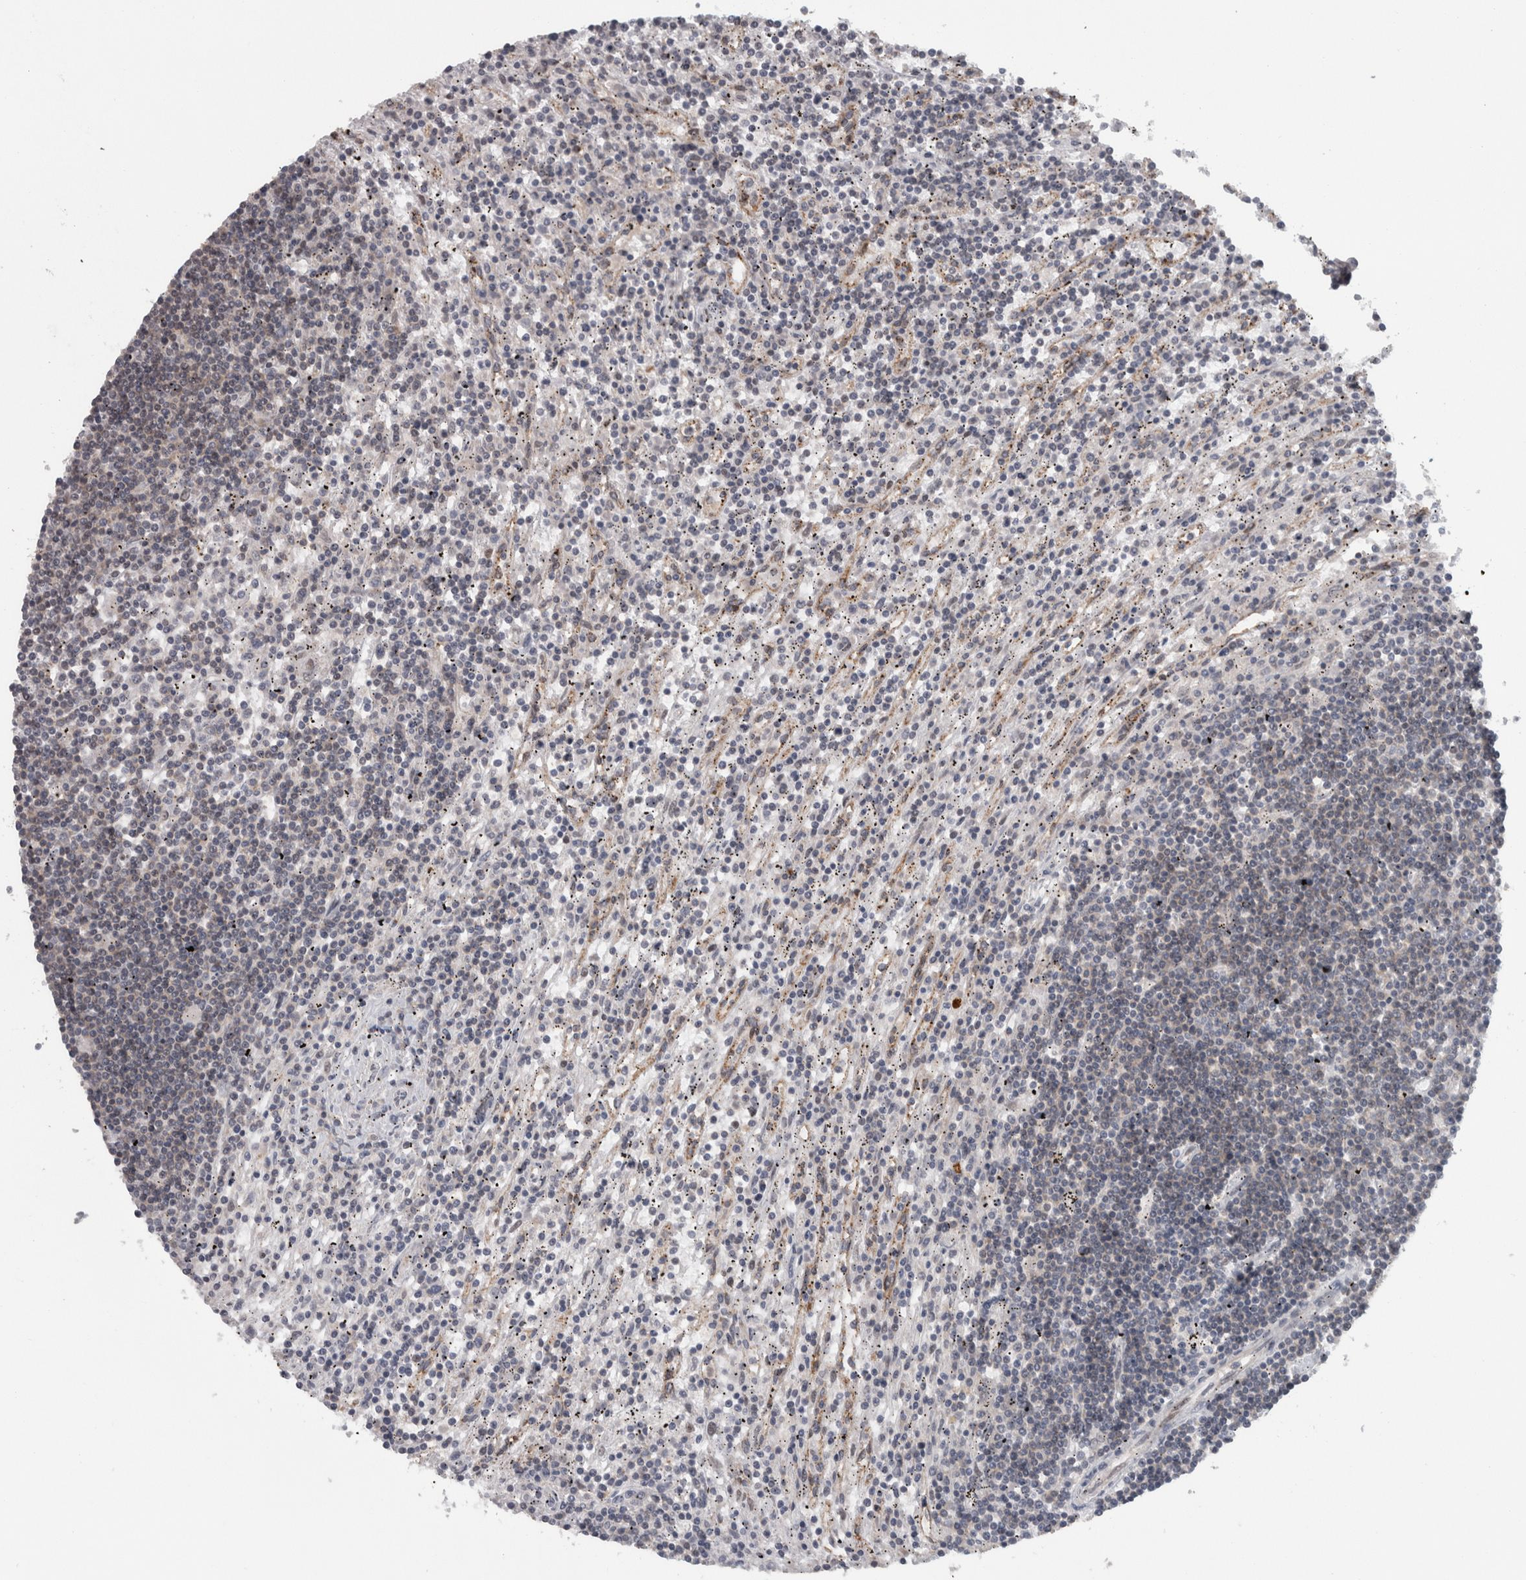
{"staining": {"intensity": "negative", "quantity": "none", "location": "none"}, "tissue": "lymphoma", "cell_type": "Tumor cells", "image_type": "cancer", "snomed": [{"axis": "morphology", "description": "Malignant lymphoma, non-Hodgkin's type, Low grade"}, {"axis": "topography", "description": "Spleen"}], "caption": "Immunohistochemistry (IHC) photomicrograph of human lymphoma stained for a protein (brown), which demonstrates no positivity in tumor cells.", "gene": "MICU3", "patient": {"sex": "male", "age": 76}}